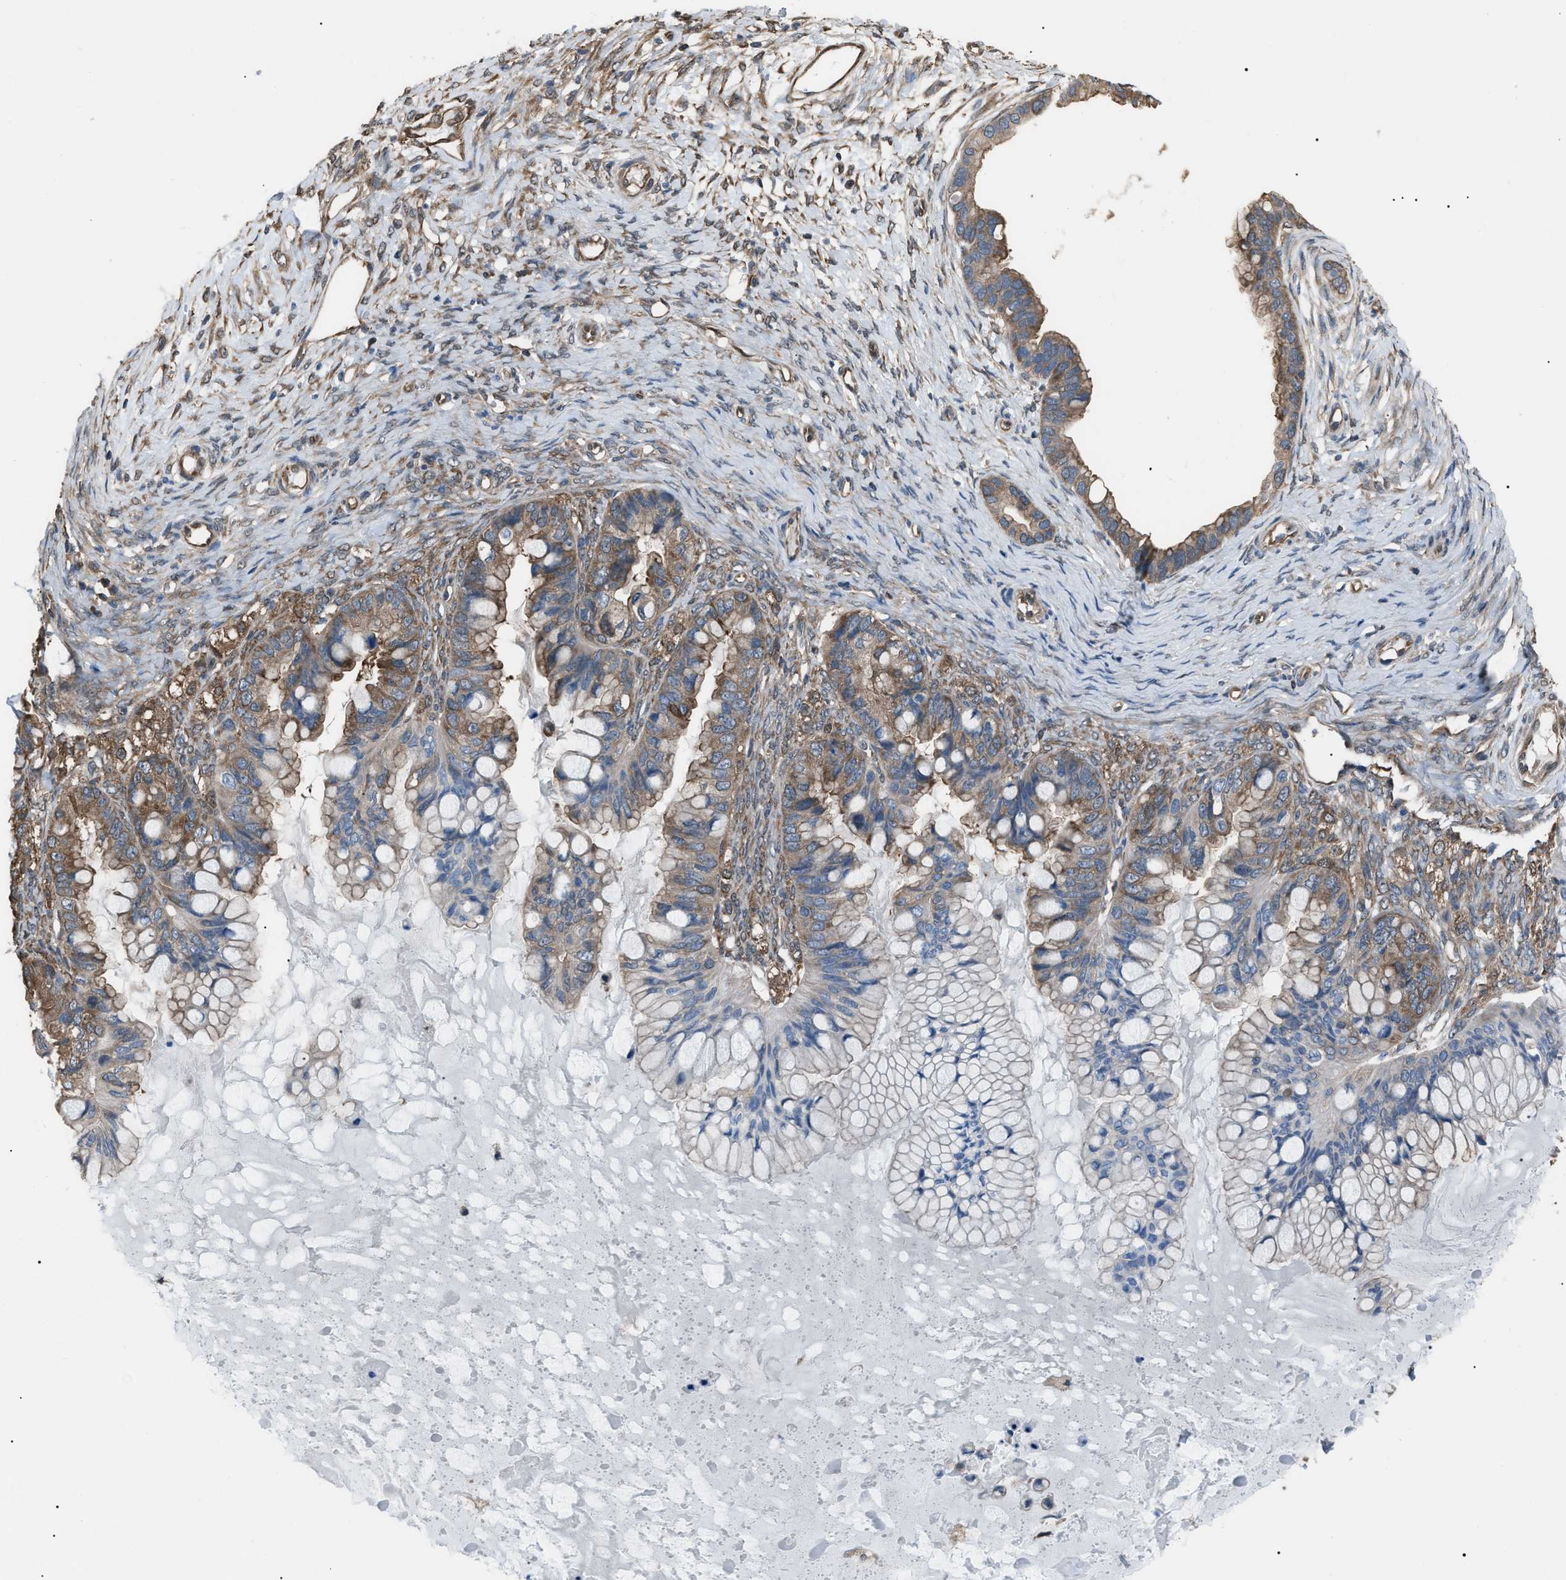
{"staining": {"intensity": "weak", "quantity": "25%-75%", "location": "cytoplasmic/membranous"}, "tissue": "ovarian cancer", "cell_type": "Tumor cells", "image_type": "cancer", "snomed": [{"axis": "morphology", "description": "Cystadenocarcinoma, mucinous, NOS"}, {"axis": "topography", "description": "Ovary"}], "caption": "High-power microscopy captured an immunohistochemistry histopathology image of ovarian mucinous cystadenocarcinoma, revealing weak cytoplasmic/membranous positivity in approximately 25%-75% of tumor cells. (IHC, brightfield microscopy, high magnification).", "gene": "PDCD5", "patient": {"sex": "female", "age": 80}}